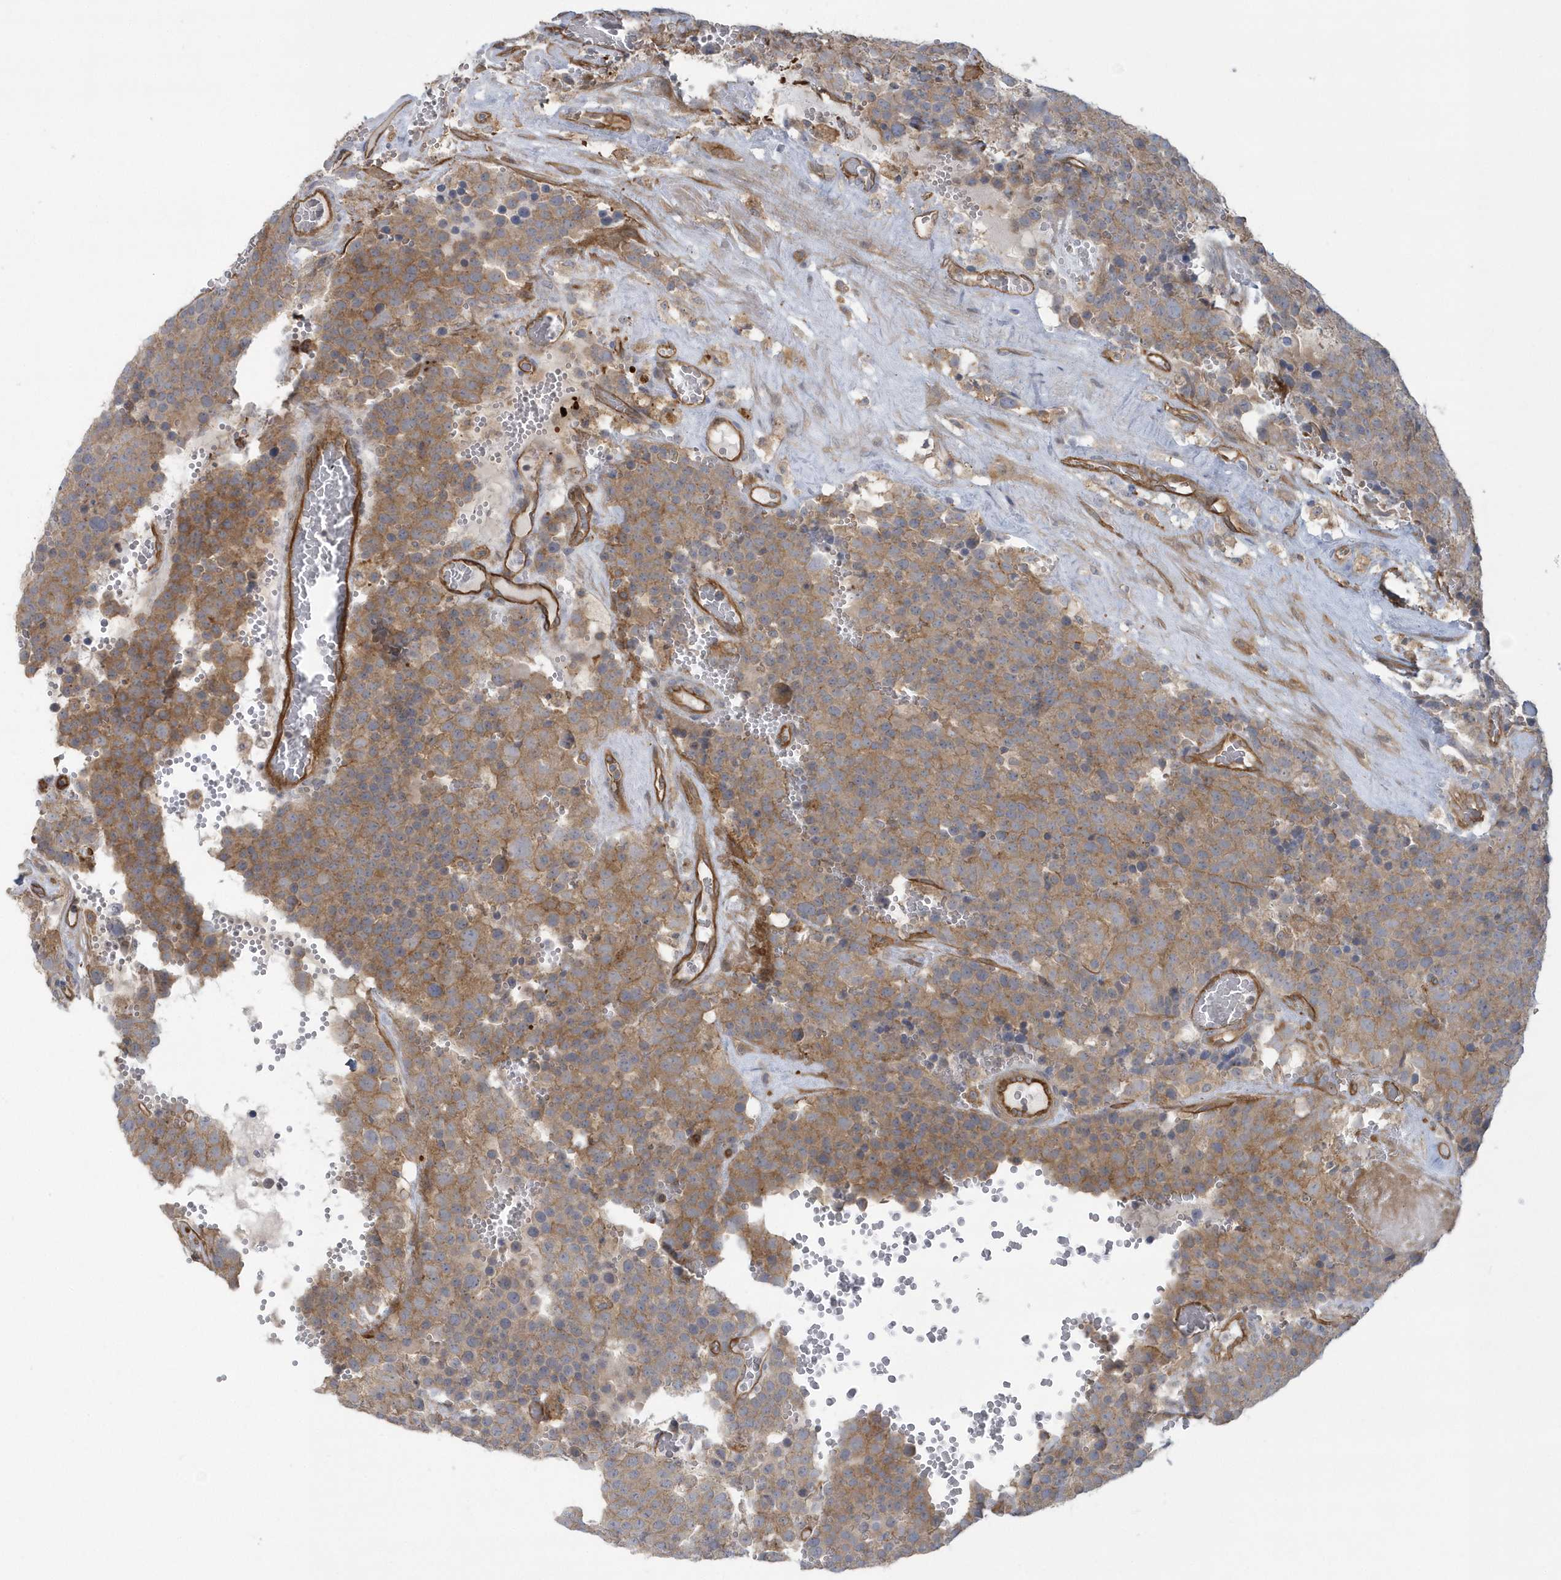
{"staining": {"intensity": "moderate", "quantity": ">75%", "location": "cytoplasmic/membranous"}, "tissue": "testis cancer", "cell_type": "Tumor cells", "image_type": "cancer", "snomed": [{"axis": "morphology", "description": "Seminoma, NOS"}, {"axis": "topography", "description": "Testis"}], "caption": "Seminoma (testis) stained for a protein (brown) demonstrates moderate cytoplasmic/membranous positive staining in approximately >75% of tumor cells.", "gene": "RAI14", "patient": {"sex": "male", "age": 71}}